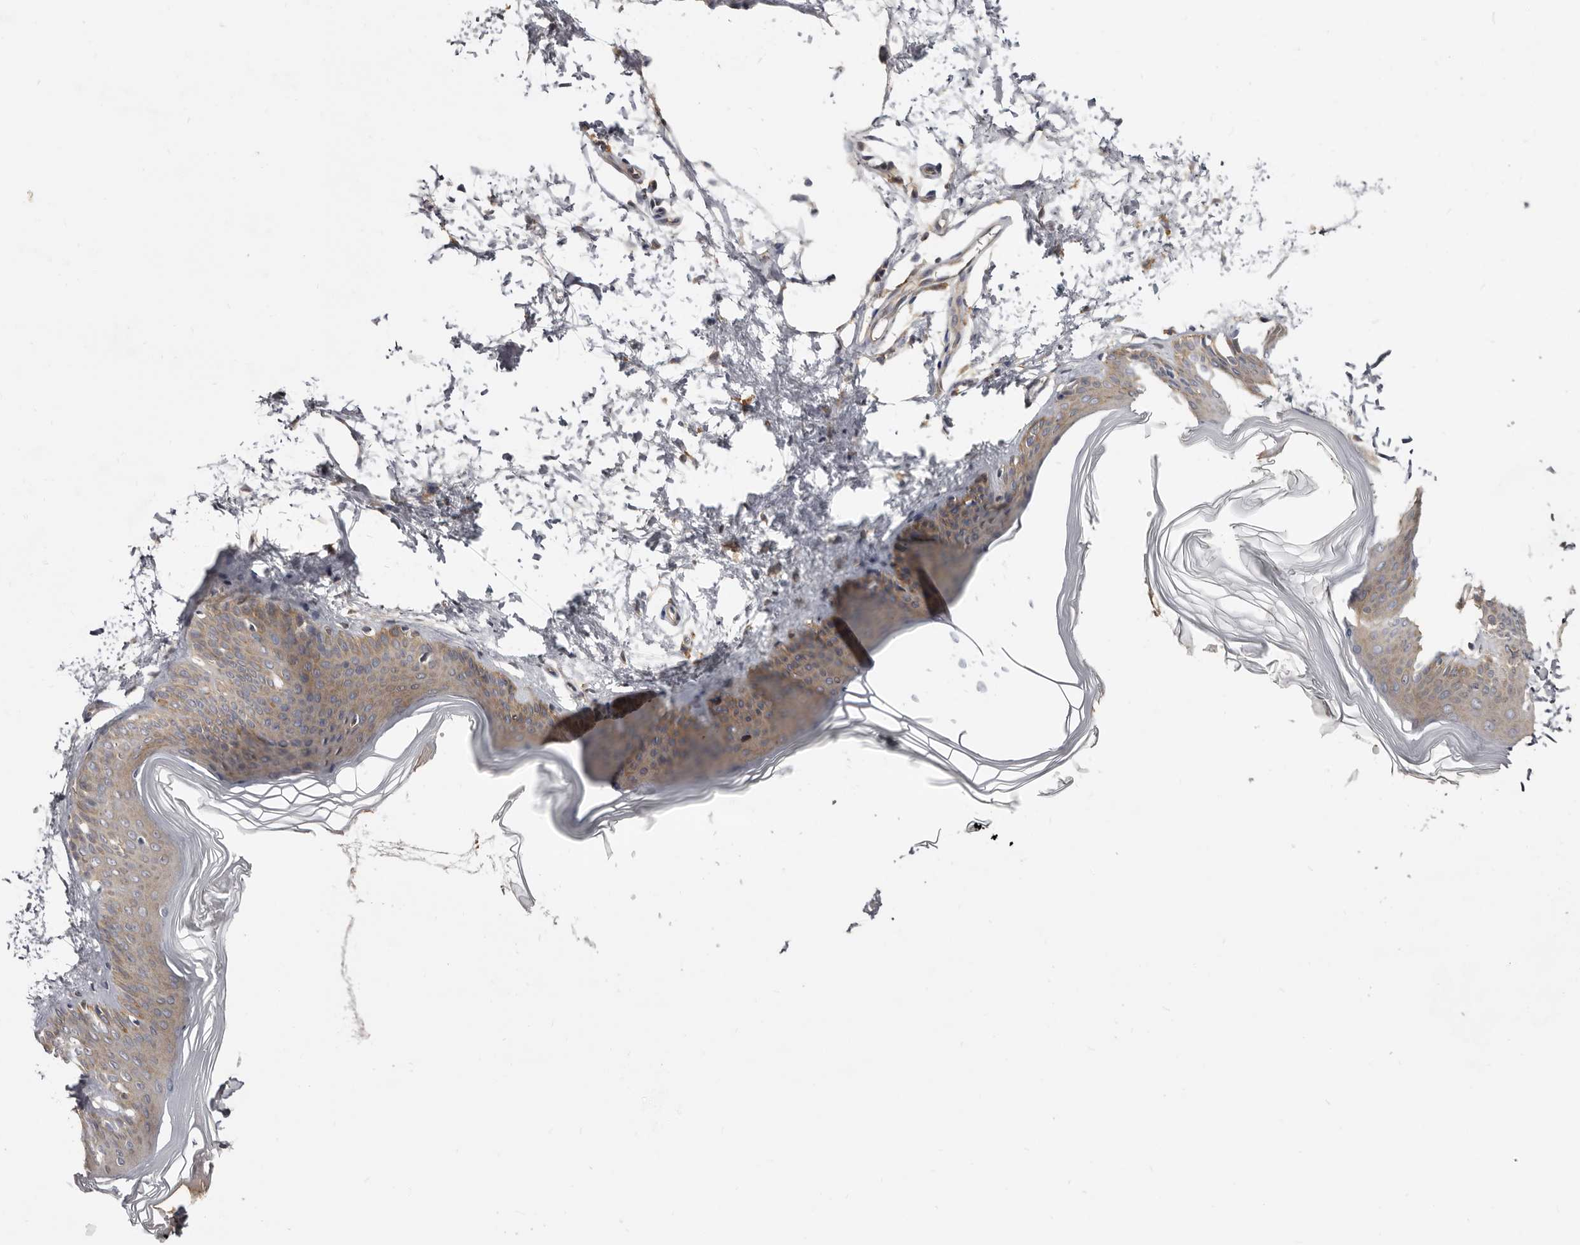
{"staining": {"intensity": "negative", "quantity": "none", "location": "none"}, "tissue": "skin", "cell_type": "Fibroblasts", "image_type": "normal", "snomed": [{"axis": "morphology", "description": "Normal tissue, NOS"}, {"axis": "topography", "description": "Skin"}], "caption": "This is an IHC micrograph of benign skin. There is no positivity in fibroblasts.", "gene": "INAVA", "patient": {"sex": "female", "age": 27}}